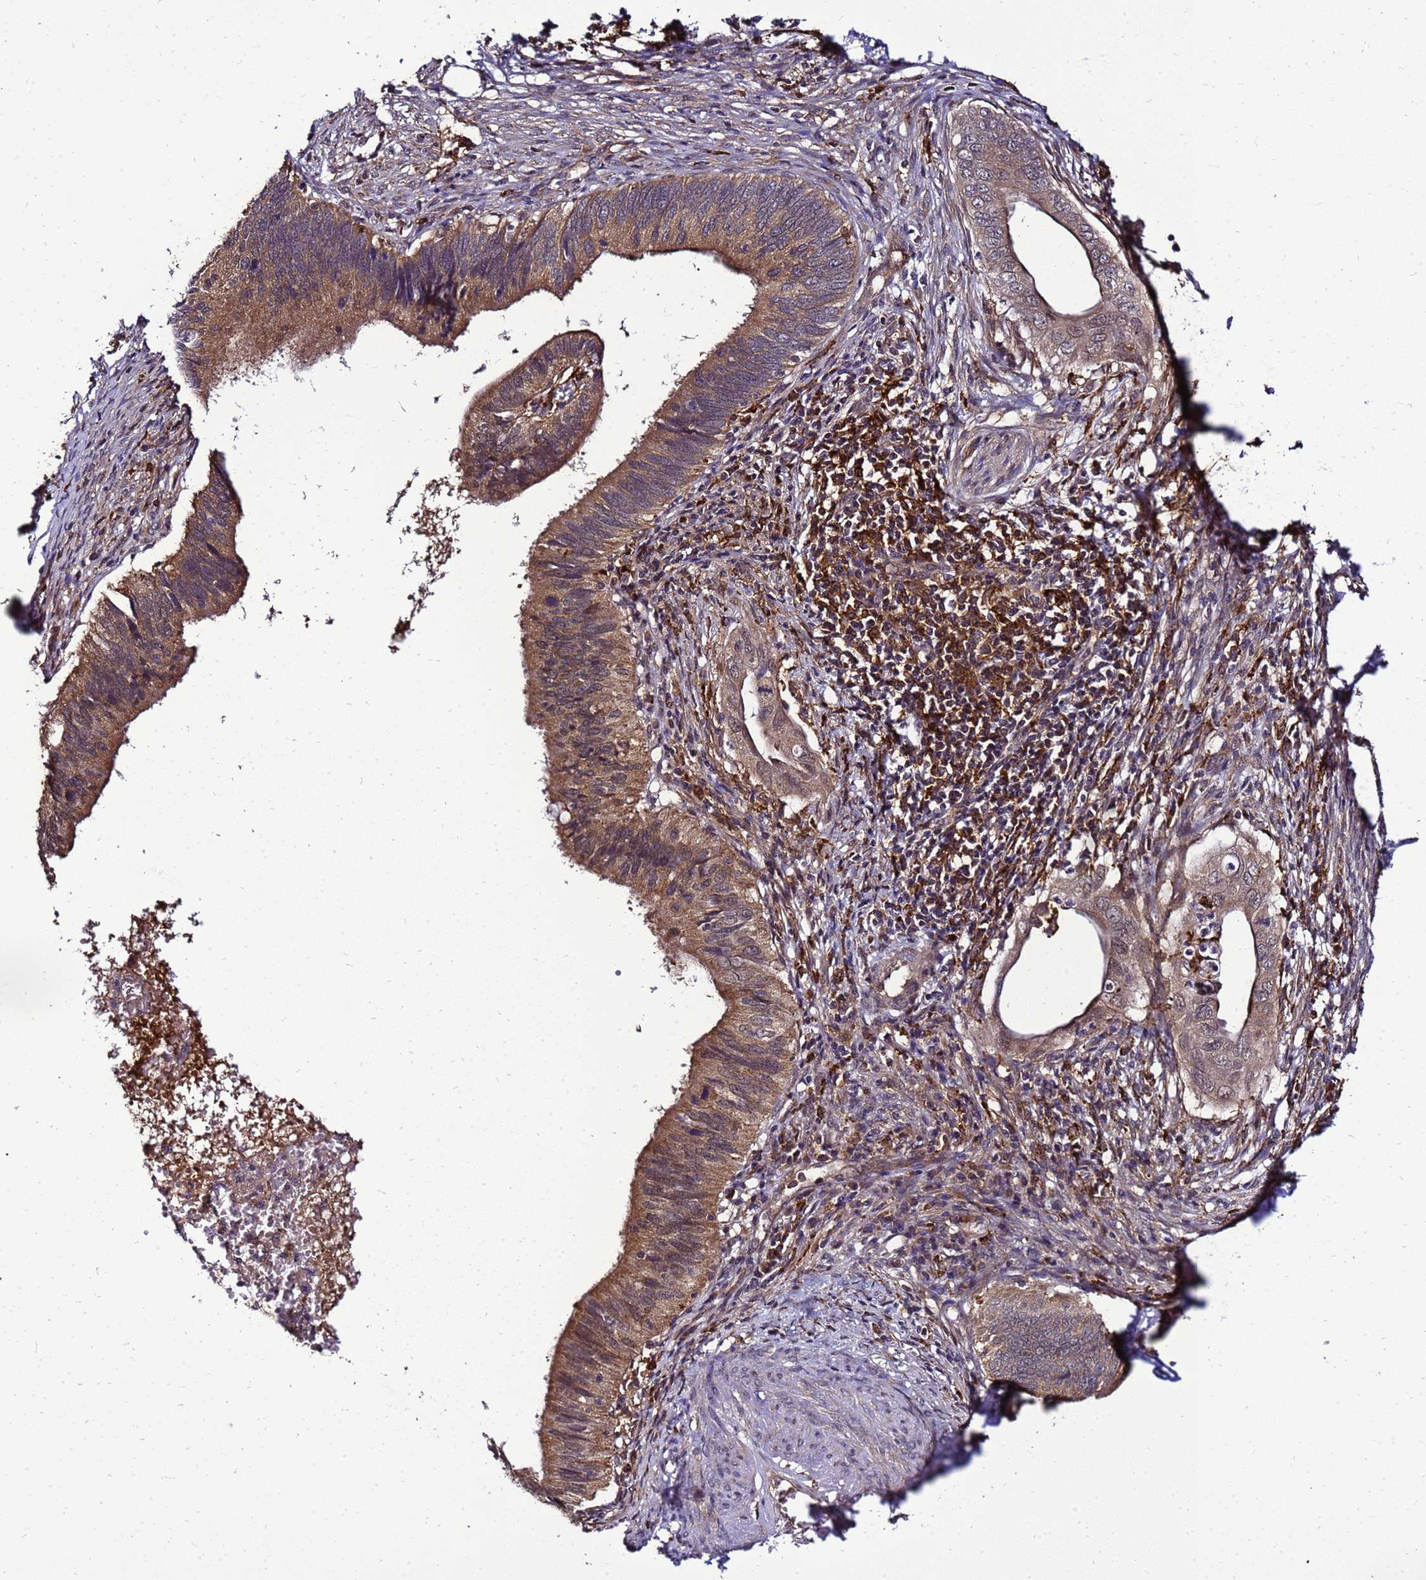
{"staining": {"intensity": "moderate", "quantity": ">75%", "location": "cytoplasmic/membranous"}, "tissue": "cervical cancer", "cell_type": "Tumor cells", "image_type": "cancer", "snomed": [{"axis": "morphology", "description": "Adenocarcinoma, NOS"}, {"axis": "topography", "description": "Cervix"}], "caption": "A micrograph of cervical adenocarcinoma stained for a protein reveals moderate cytoplasmic/membranous brown staining in tumor cells.", "gene": "TRABD", "patient": {"sex": "female", "age": 42}}